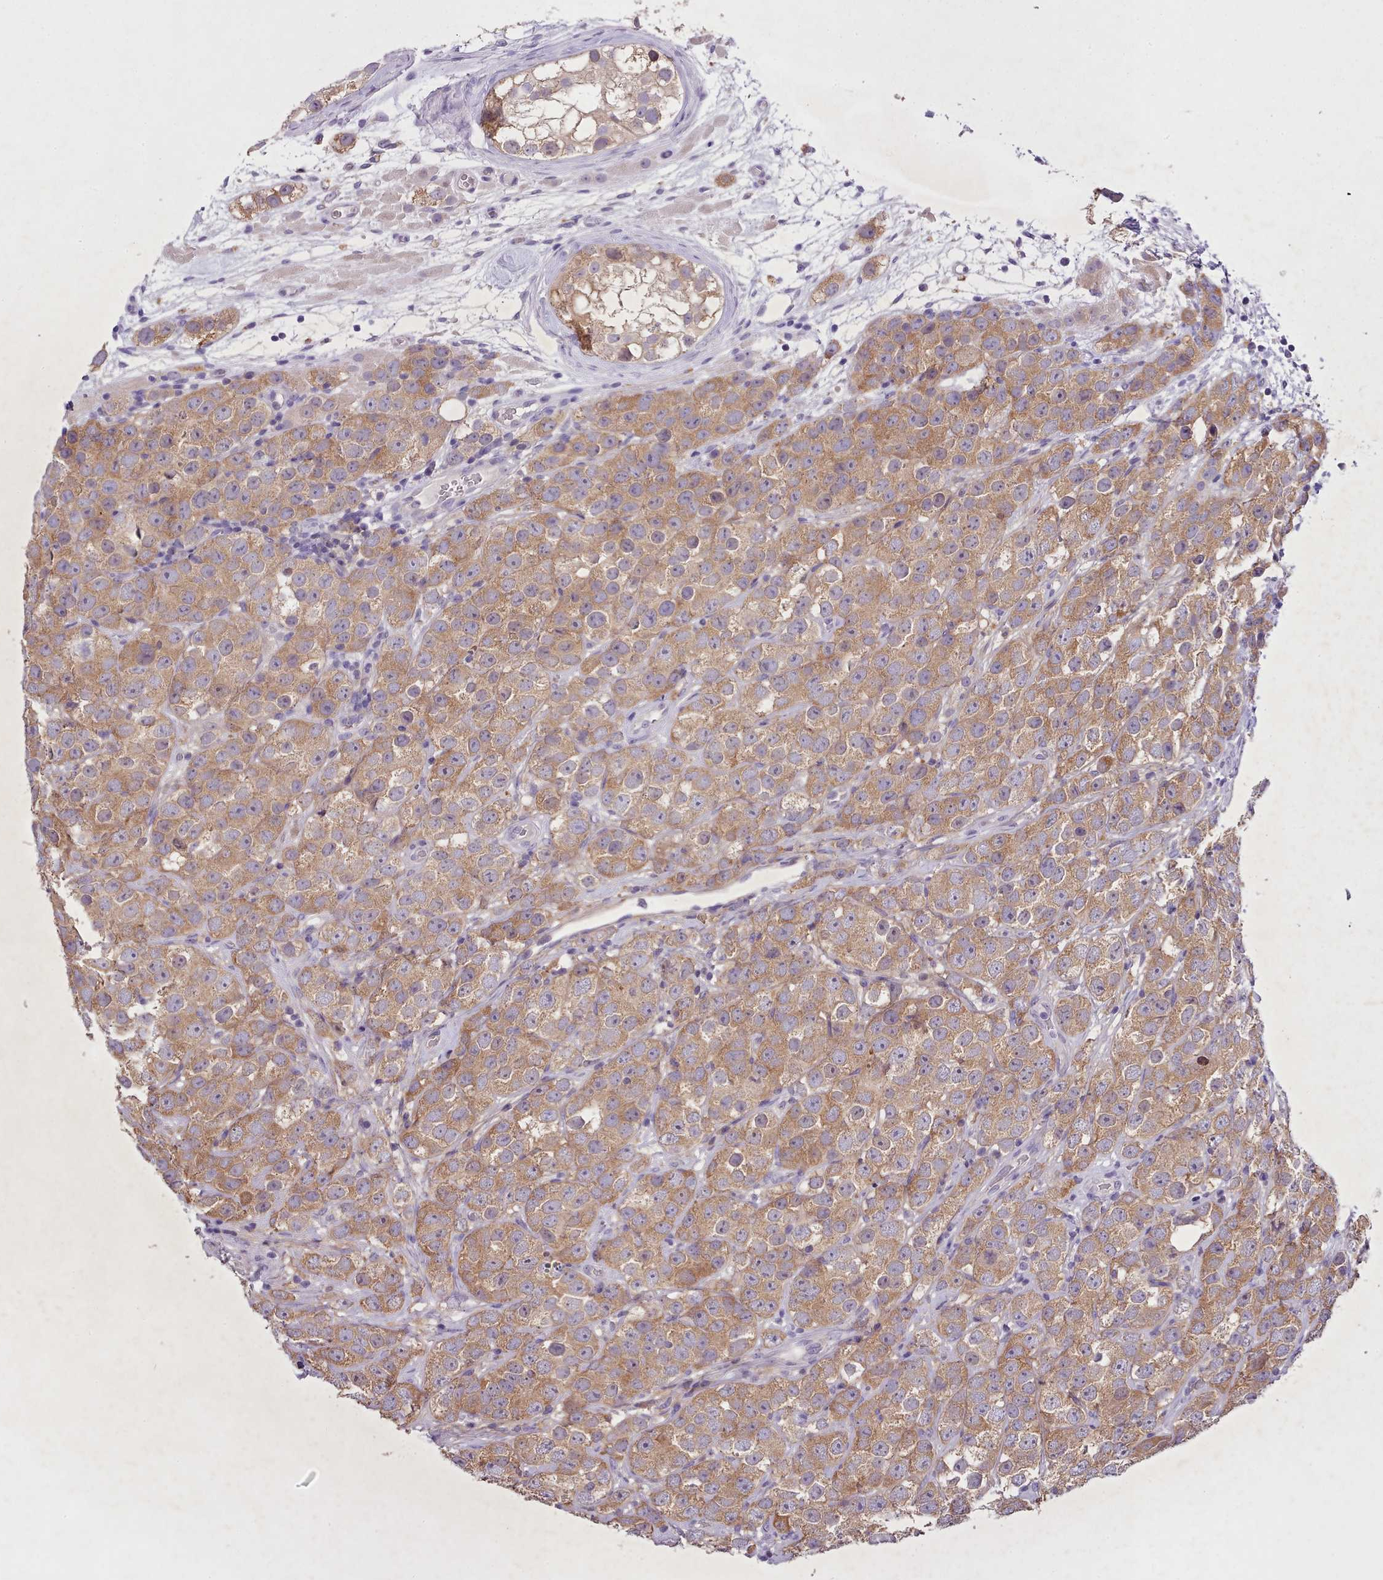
{"staining": {"intensity": "moderate", "quantity": ">75%", "location": "cytoplasmic/membranous"}, "tissue": "testis cancer", "cell_type": "Tumor cells", "image_type": "cancer", "snomed": [{"axis": "morphology", "description": "Seminoma, NOS"}, {"axis": "topography", "description": "Testis"}], "caption": "Seminoma (testis) tissue displays moderate cytoplasmic/membranous positivity in approximately >75% of tumor cells", "gene": "SETX", "patient": {"sex": "male", "age": 28}}